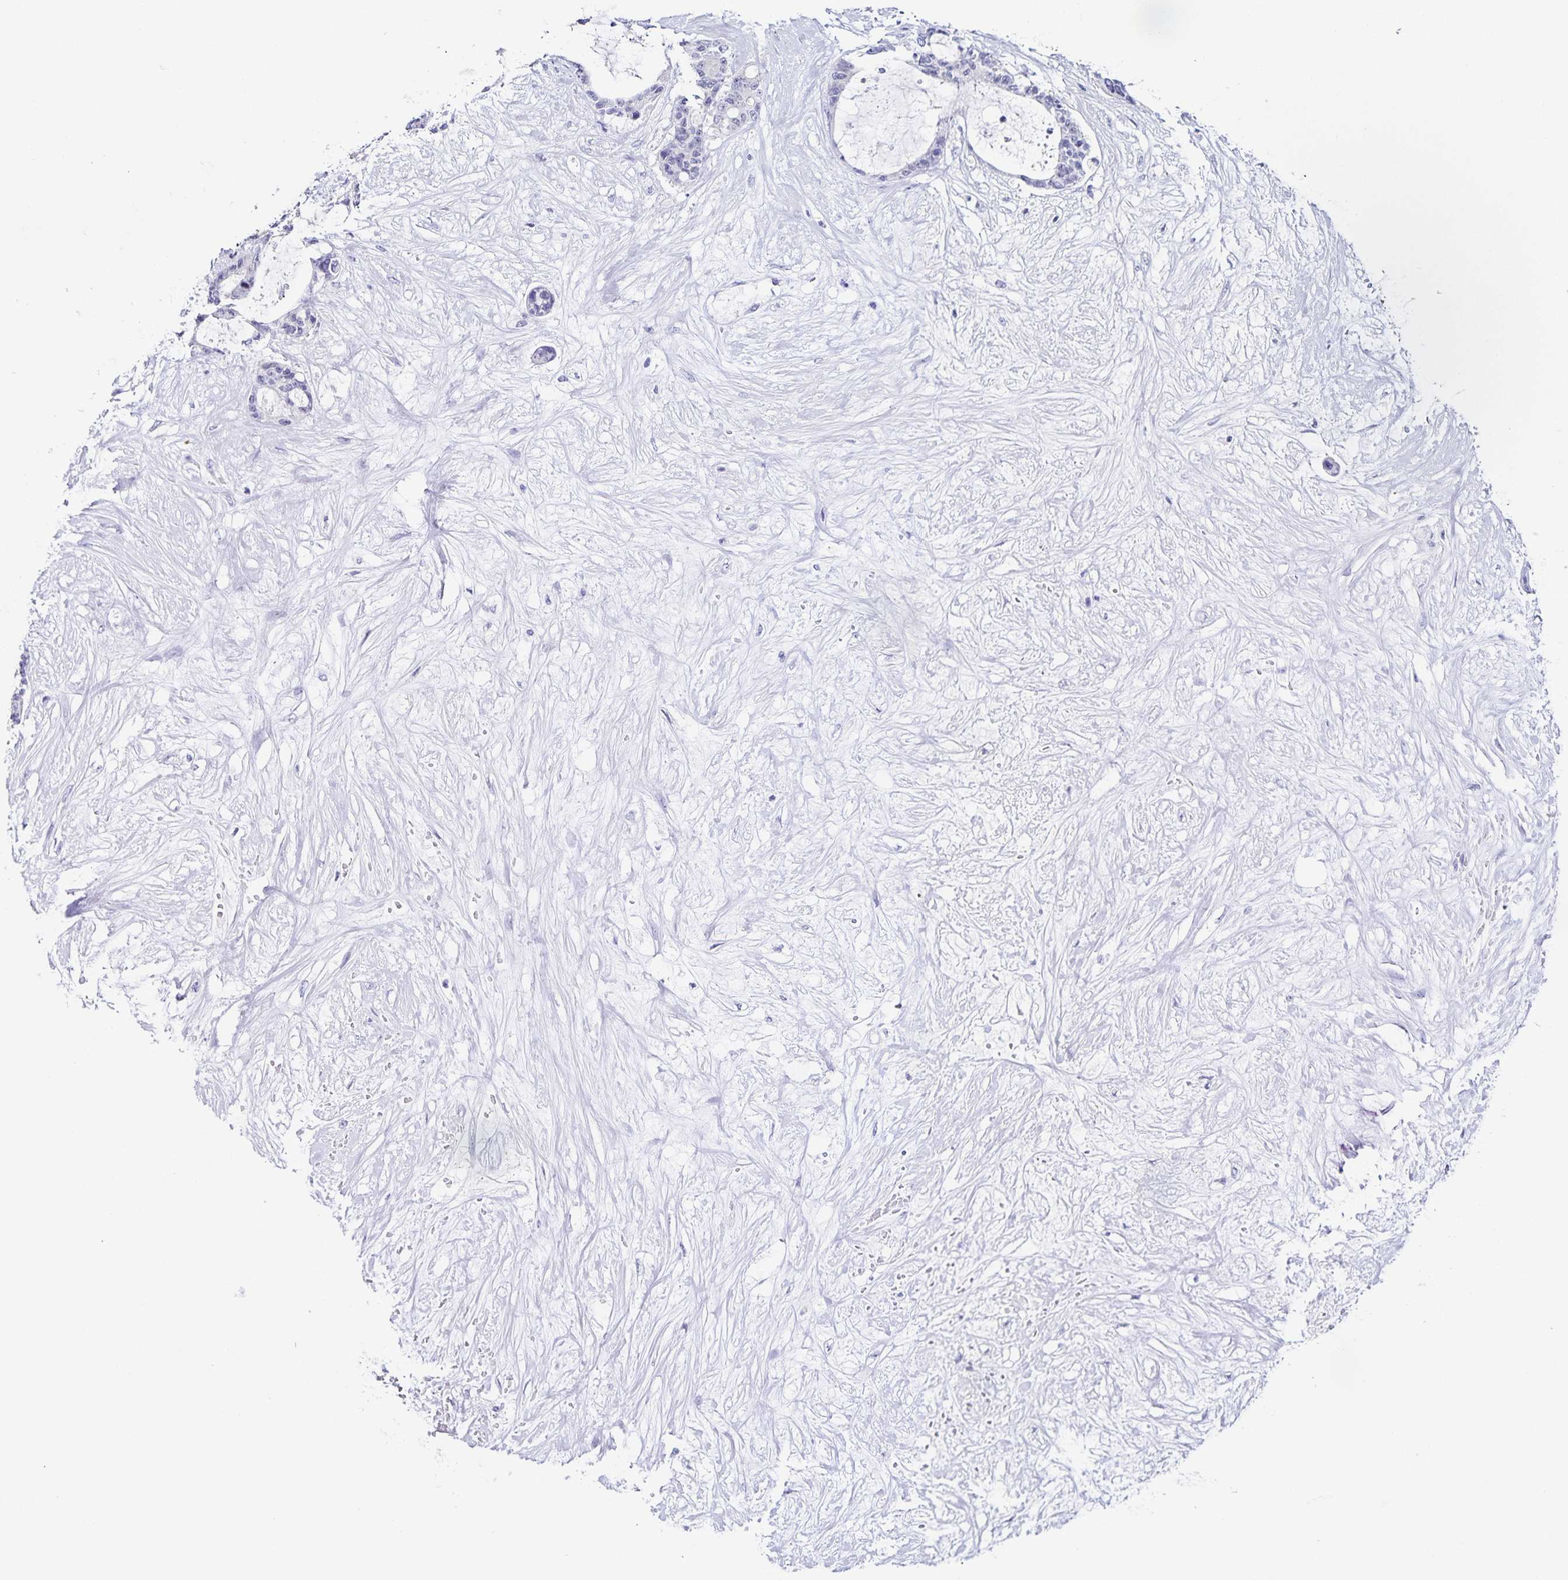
{"staining": {"intensity": "negative", "quantity": "none", "location": "none"}, "tissue": "liver cancer", "cell_type": "Tumor cells", "image_type": "cancer", "snomed": [{"axis": "morphology", "description": "Normal tissue, NOS"}, {"axis": "morphology", "description": "Cholangiocarcinoma"}, {"axis": "topography", "description": "Liver"}, {"axis": "topography", "description": "Peripheral nerve tissue"}], "caption": "Histopathology image shows no significant protein staining in tumor cells of liver cholangiocarcinoma.", "gene": "FAM170A", "patient": {"sex": "female", "age": 73}}